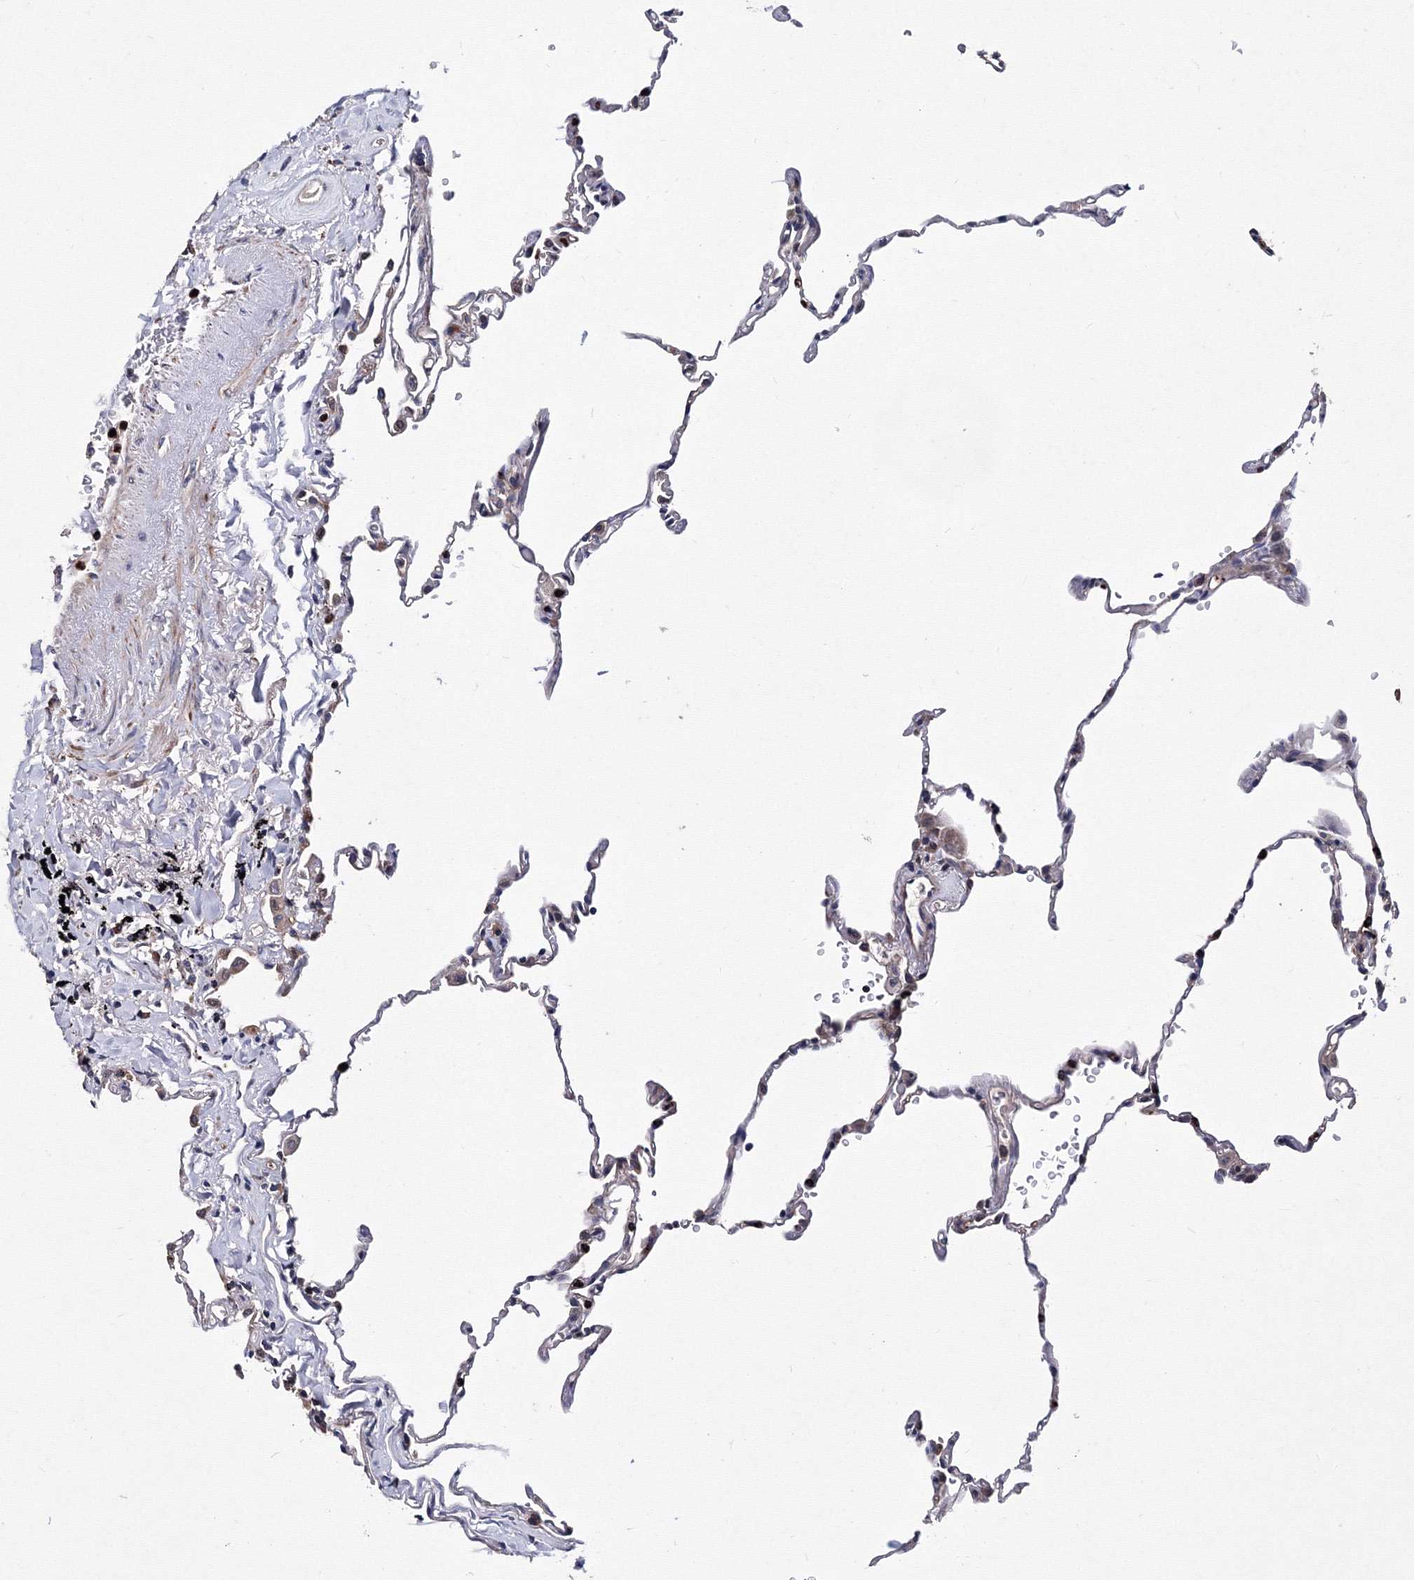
{"staining": {"intensity": "negative", "quantity": "none", "location": "none"}, "tissue": "lung", "cell_type": "Alveolar cells", "image_type": "normal", "snomed": [{"axis": "morphology", "description": "Normal tissue, NOS"}, {"axis": "topography", "description": "Lung"}], "caption": "DAB (3,3'-diaminobenzidine) immunohistochemical staining of unremarkable human lung shows no significant expression in alveolar cells.", "gene": "PHYKPL", "patient": {"sex": "male", "age": 59}}